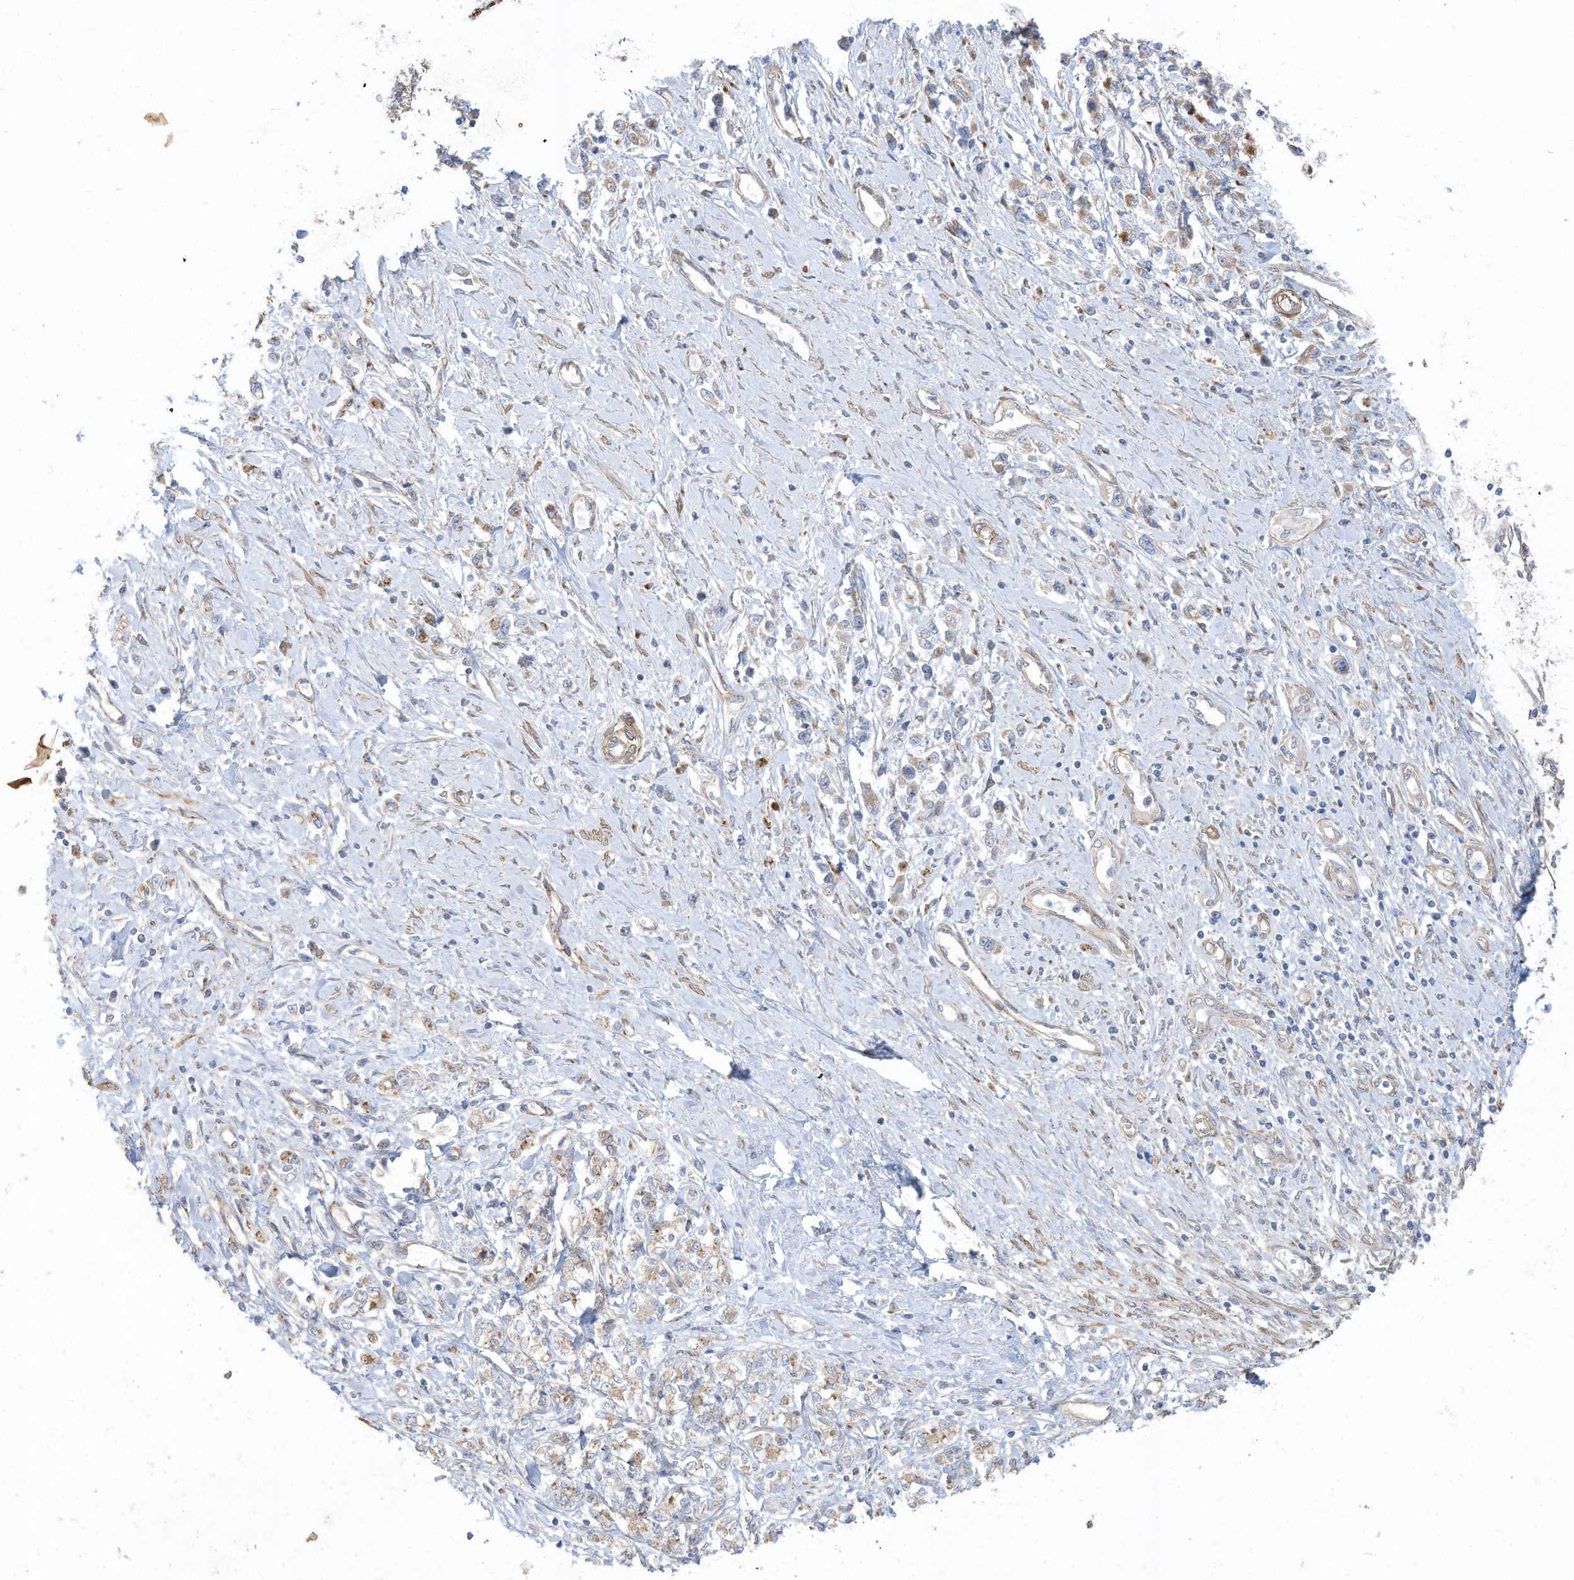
{"staining": {"intensity": "moderate", "quantity": "25%-75%", "location": "cytoplasmic/membranous"}, "tissue": "stomach cancer", "cell_type": "Tumor cells", "image_type": "cancer", "snomed": [{"axis": "morphology", "description": "Adenocarcinoma, NOS"}, {"axis": "topography", "description": "Stomach"}], "caption": "Human stomach cancer stained with a brown dye displays moderate cytoplasmic/membranous positive positivity in about 25%-75% of tumor cells.", "gene": "SLC17A7", "patient": {"sex": "female", "age": 76}}